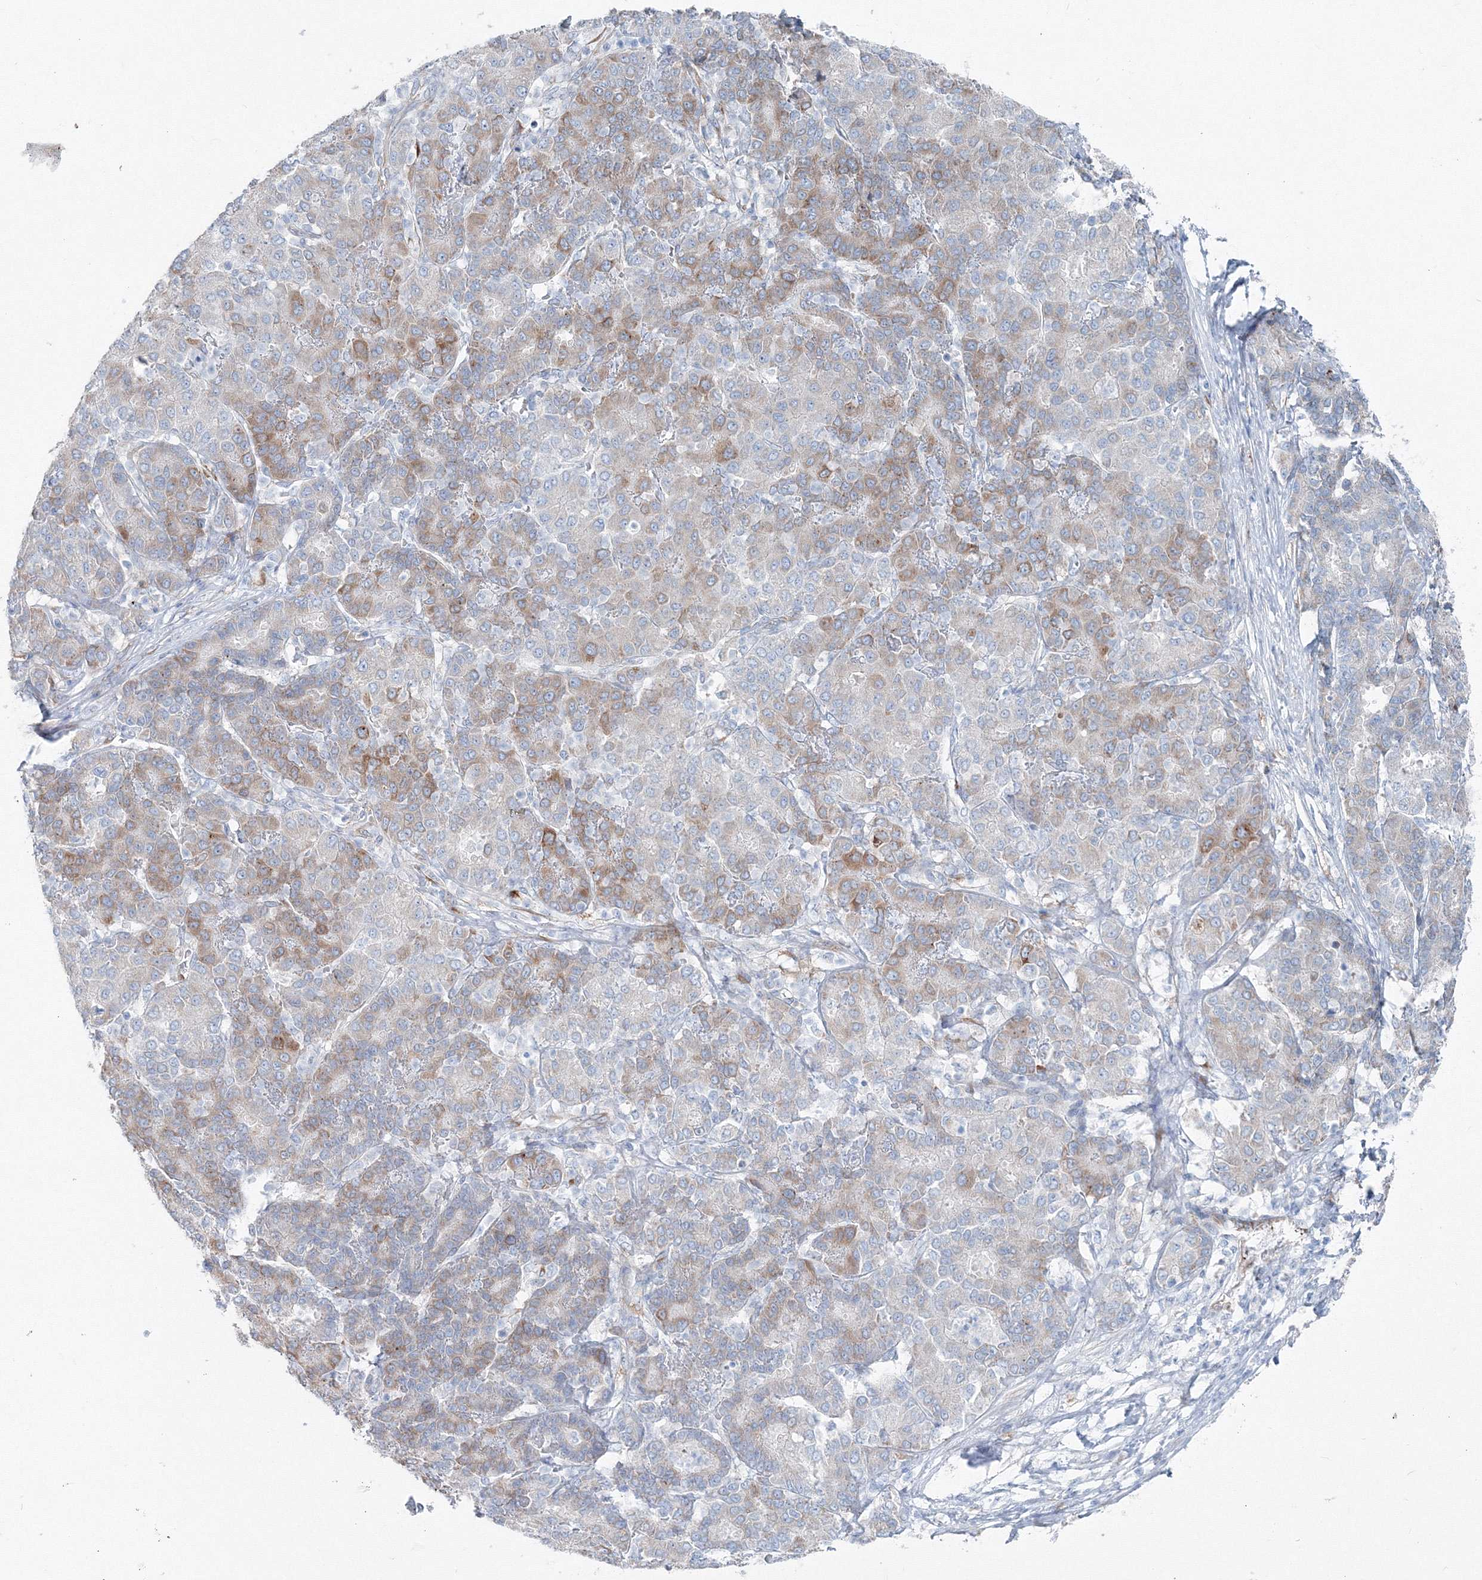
{"staining": {"intensity": "weak", "quantity": "25%-75%", "location": "cytoplasmic/membranous"}, "tissue": "liver cancer", "cell_type": "Tumor cells", "image_type": "cancer", "snomed": [{"axis": "morphology", "description": "Carcinoma, Hepatocellular, NOS"}, {"axis": "topography", "description": "Liver"}], "caption": "There is low levels of weak cytoplasmic/membranous expression in tumor cells of liver cancer (hepatocellular carcinoma), as demonstrated by immunohistochemical staining (brown color).", "gene": "RCN1", "patient": {"sex": "male", "age": 65}}